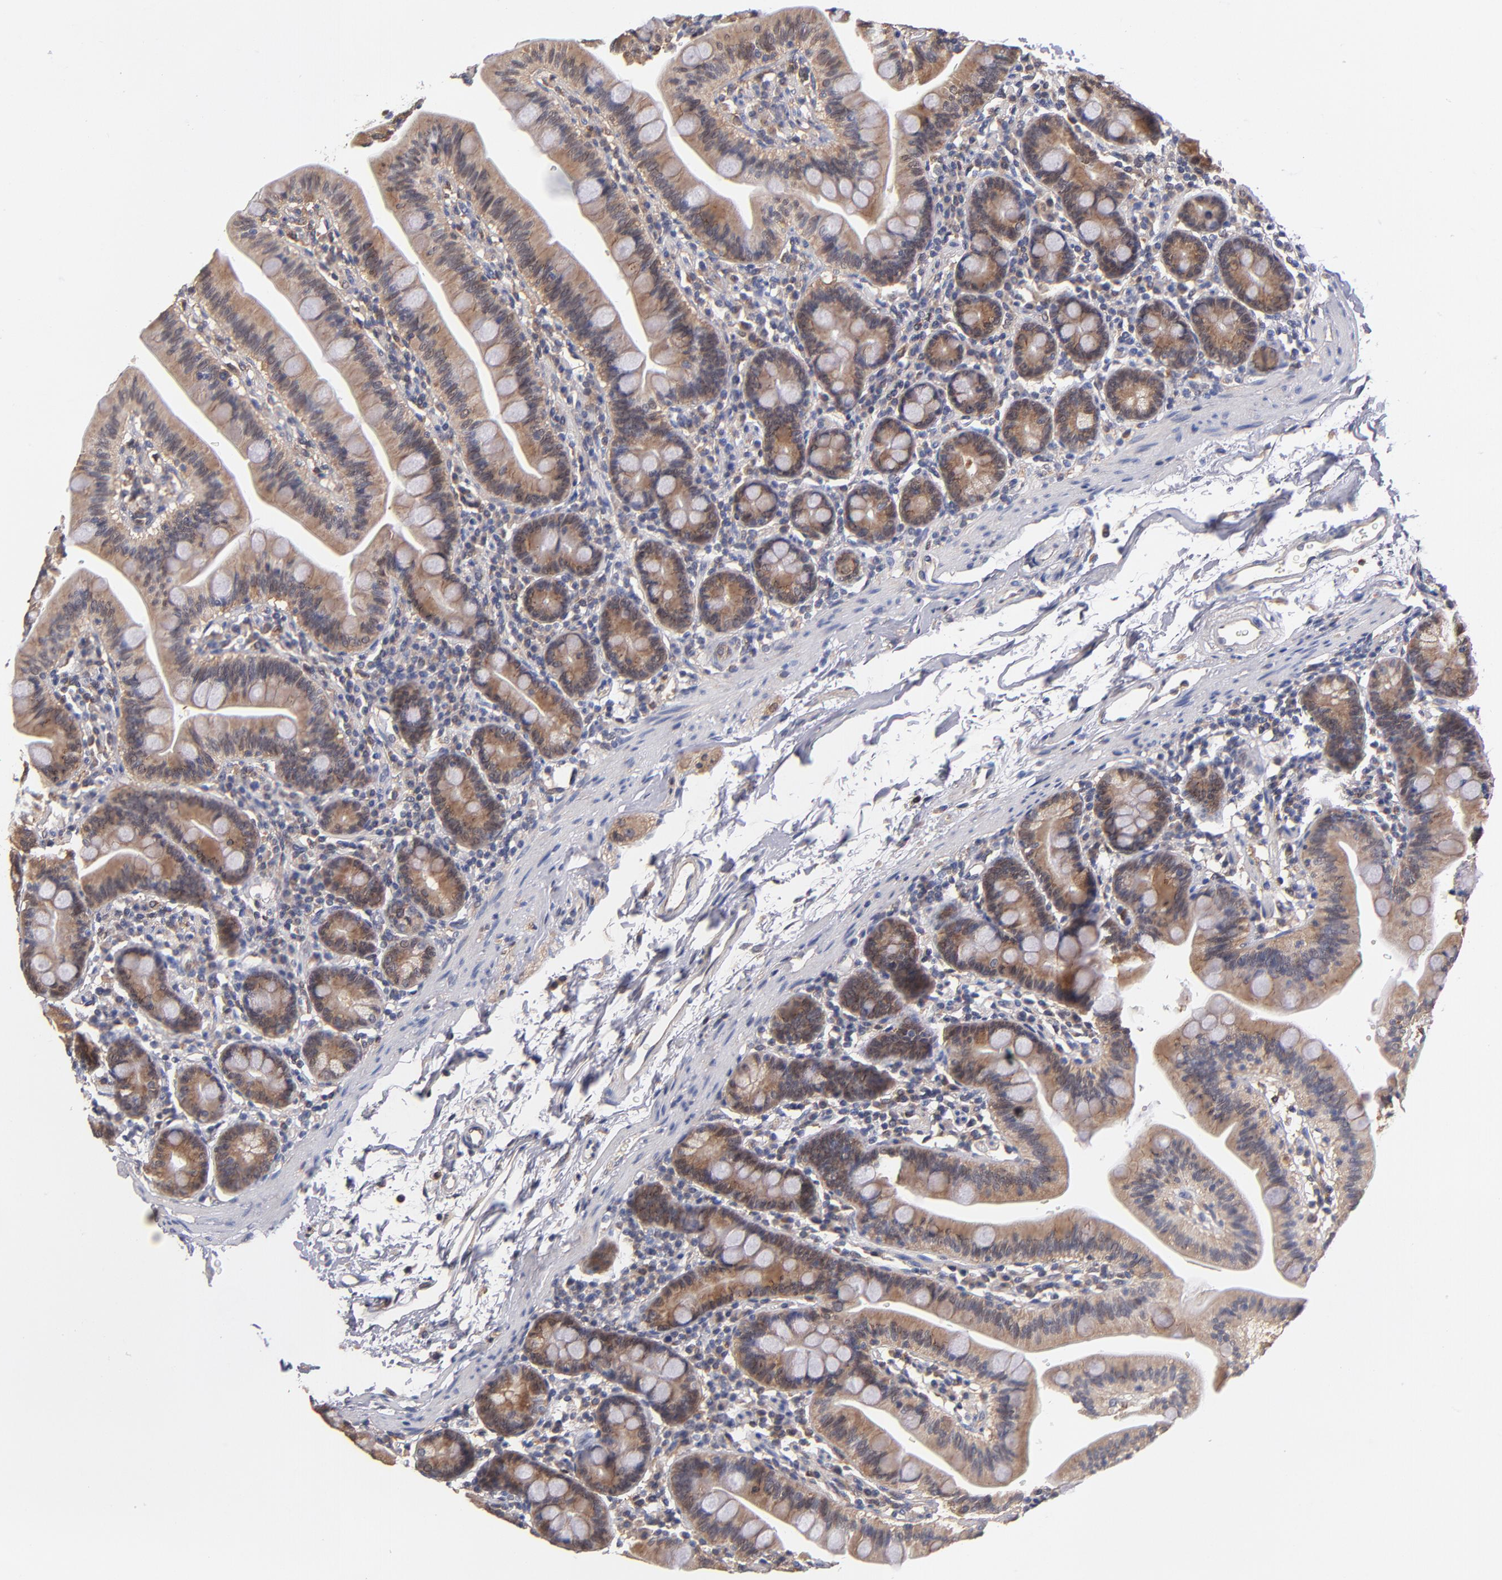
{"staining": {"intensity": "moderate", "quantity": ">75%", "location": "cytoplasmic/membranous"}, "tissue": "small intestine", "cell_type": "Glandular cells", "image_type": "normal", "snomed": [{"axis": "morphology", "description": "Normal tissue, NOS"}, {"axis": "topography", "description": "Small intestine"}], "caption": "Brown immunohistochemical staining in benign small intestine reveals moderate cytoplasmic/membranous positivity in about >75% of glandular cells. (Brightfield microscopy of DAB IHC at high magnification).", "gene": "GMFB", "patient": {"sex": "male", "age": 79}}